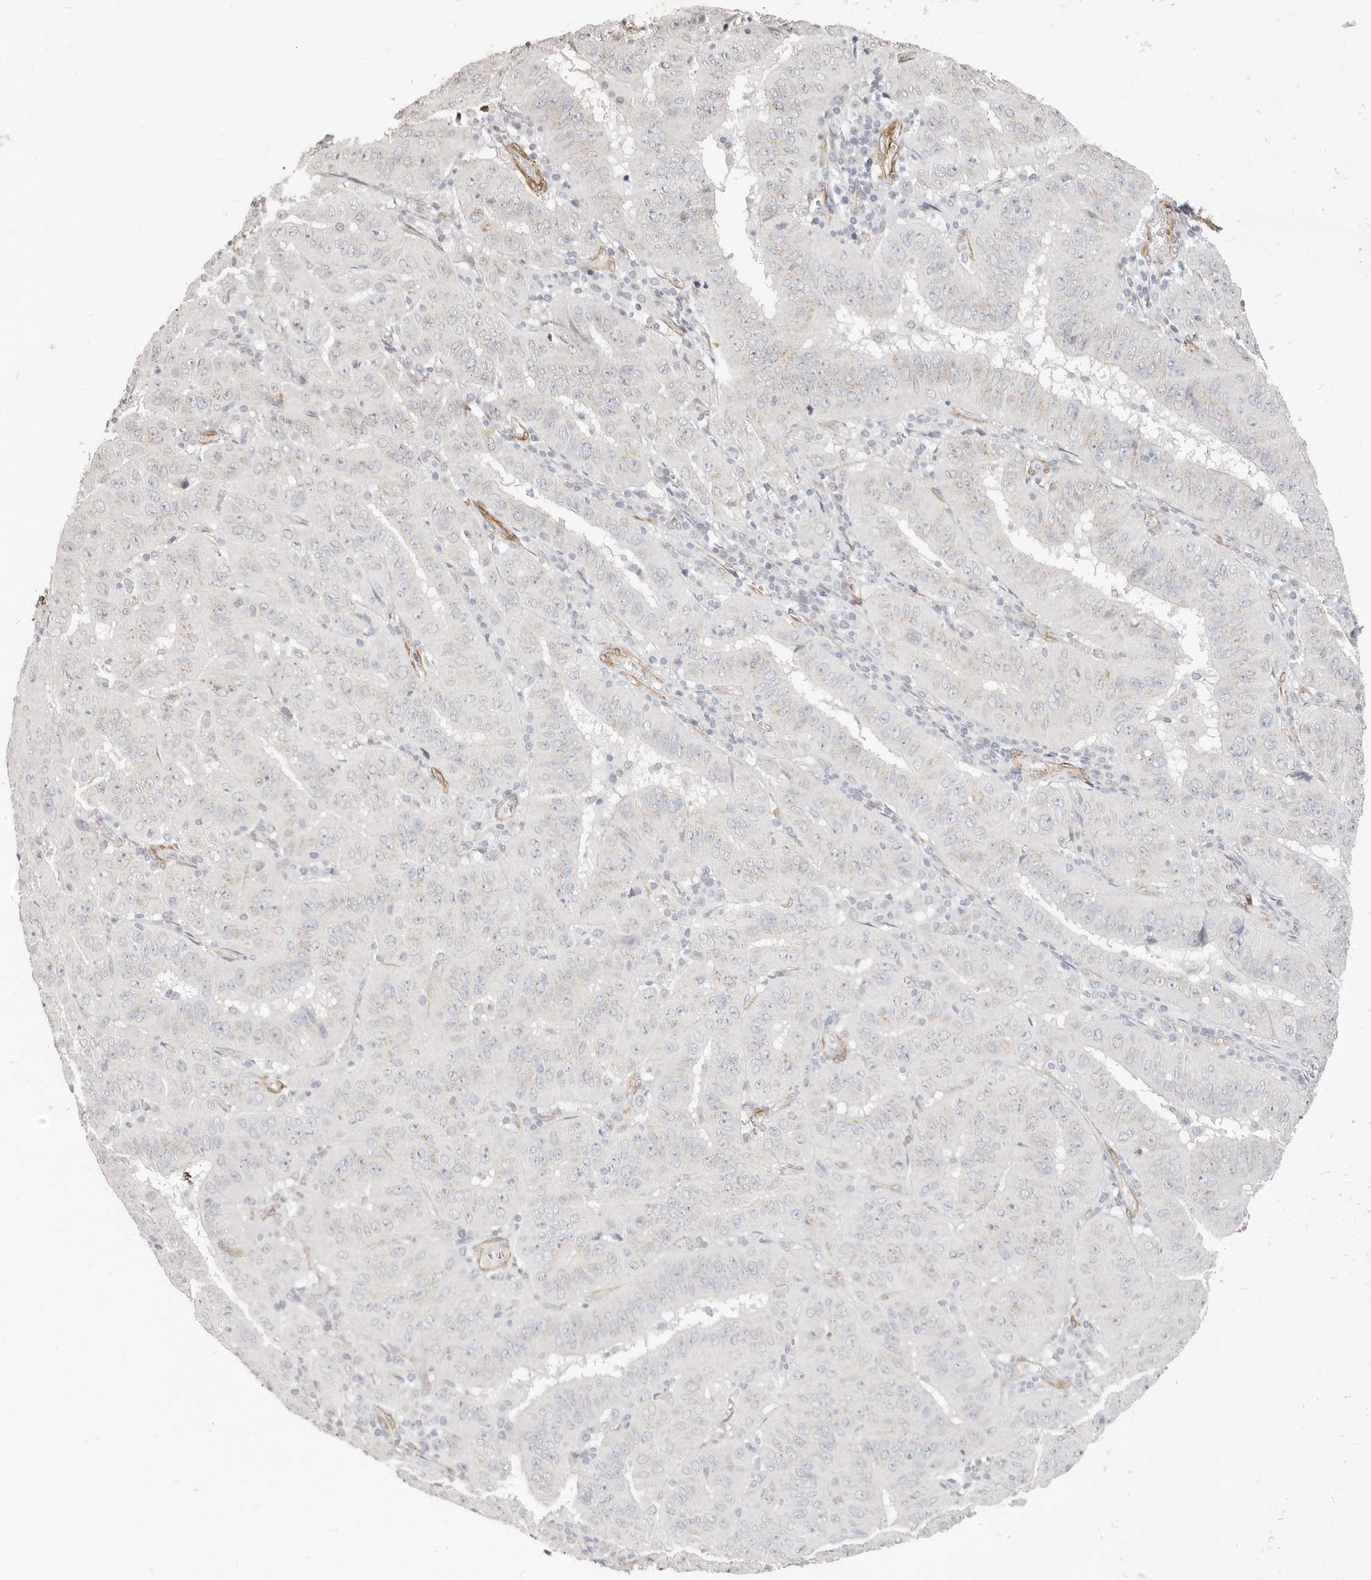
{"staining": {"intensity": "negative", "quantity": "none", "location": "none"}, "tissue": "pancreatic cancer", "cell_type": "Tumor cells", "image_type": "cancer", "snomed": [{"axis": "morphology", "description": "Adenocarcinoma, NOS"}, {"axis": "topography", "description": "Pancreas"}], "caption": "Image shows no protein expression in tumor cells of adenocarcinoma (pancreatic) tissue. The staining is performed using DAB brown chromogen with nuclei counter-stained in using hematoxylin.", "gene": "RABAC1", "patient": {"sex": "male", "age": 63}}